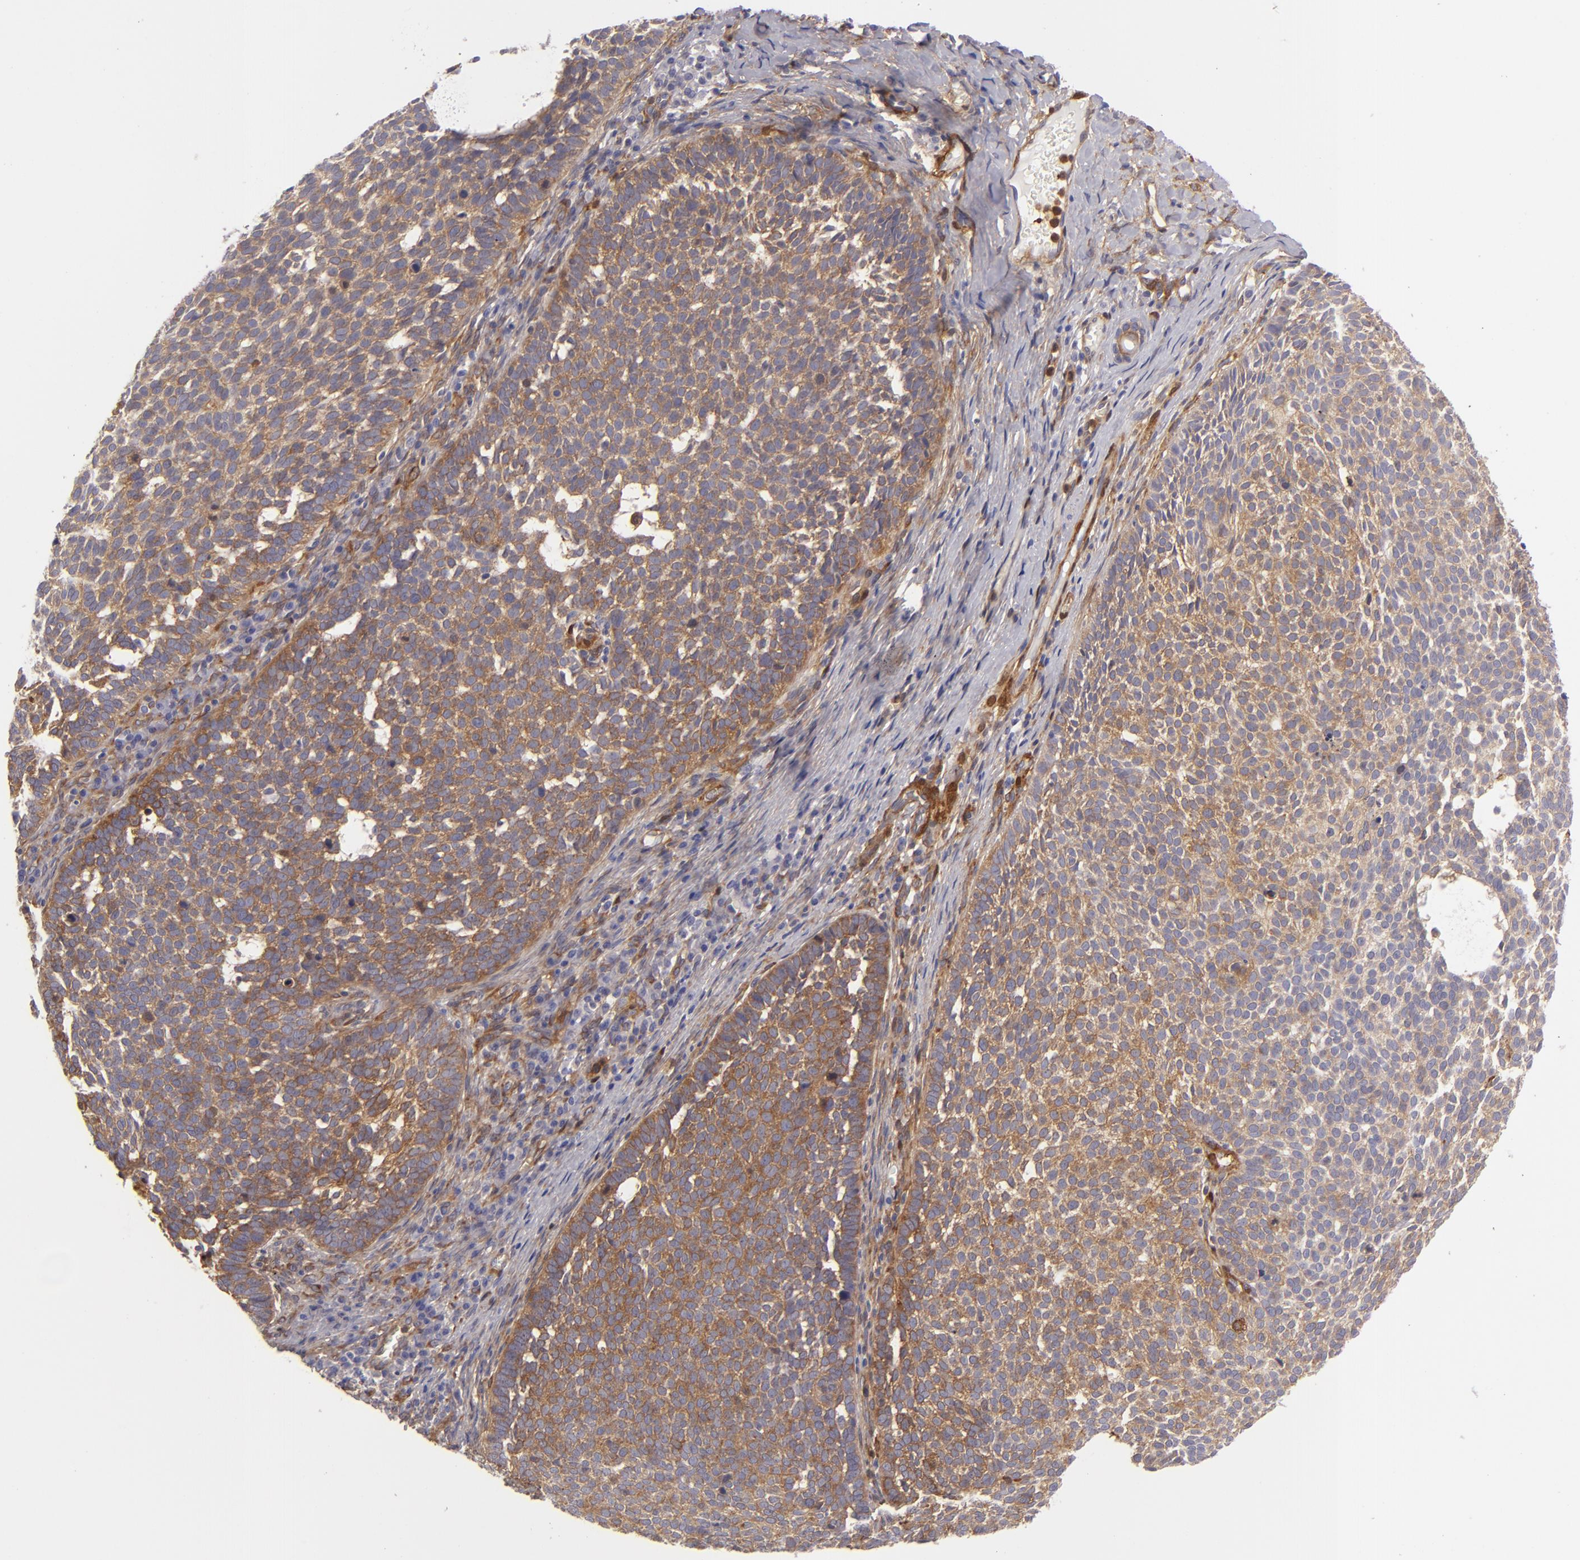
{"staining": {"intensity": "moderate", "quantity": ">75%", "location": "cytoplasmic/membranous"}, "tissue": "skin cancer", "cell_type": "Tumor cells", "image_type": "cancer", "snomed": [{"axis": "morphology", "description": "Basal cell carcinoma"}, {"axis": "topography", "description": "Skin"}], "caption": "This is an image of immunohistochemistry (IHC) staining of basal cell carcinoma (skin), which shows moderate staining in the cytoplasmic/membranous of tumor cells.", "gene": "VCL", "patient": {"sex": "male", "age": 63}}